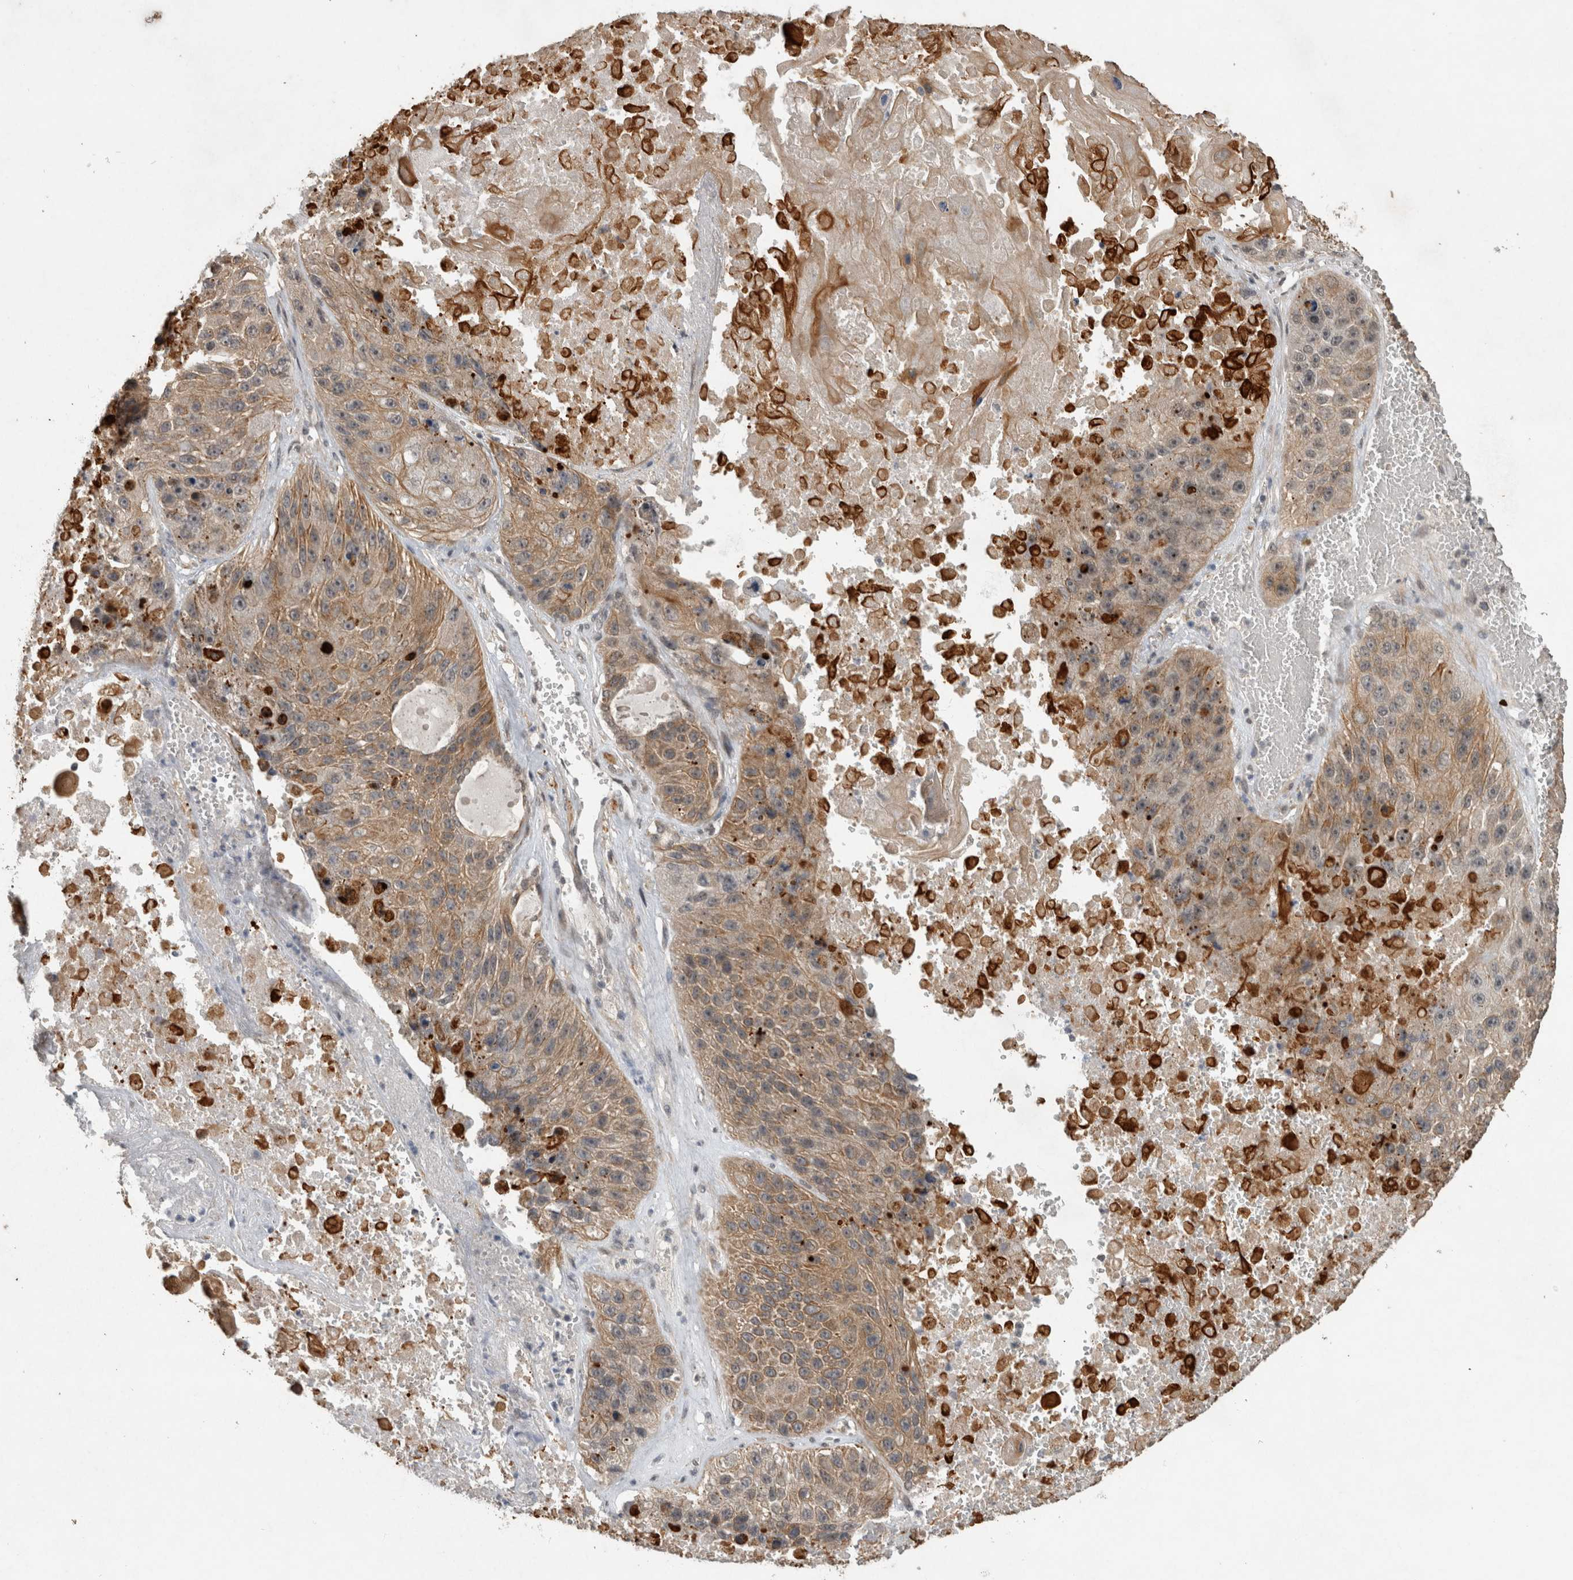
{"staining": {"intensity": "weak", "quantity": ">75%", "location": "cytoplasmic/membranous"}, "tissue": "lung cancer", "cell_type": "Tumor cells", "image_type": "cancer", "snomed": [{"axis": "morphology", "description": "Squamous cell carcinoma, NOS"}, {"axis": "topography", "description": "Lung"}], "caption": "A histopathology image of human lung cancer stained for a protein demonstrates weak cytoplasmic/membranous brown staining in tumor cells. (DAB (3,3'-diaminobenzidine) IHC with brightfield microscopy, high magnification).", "gene": "RHPN1", "patient": {"sex": "male", "age": 61}}